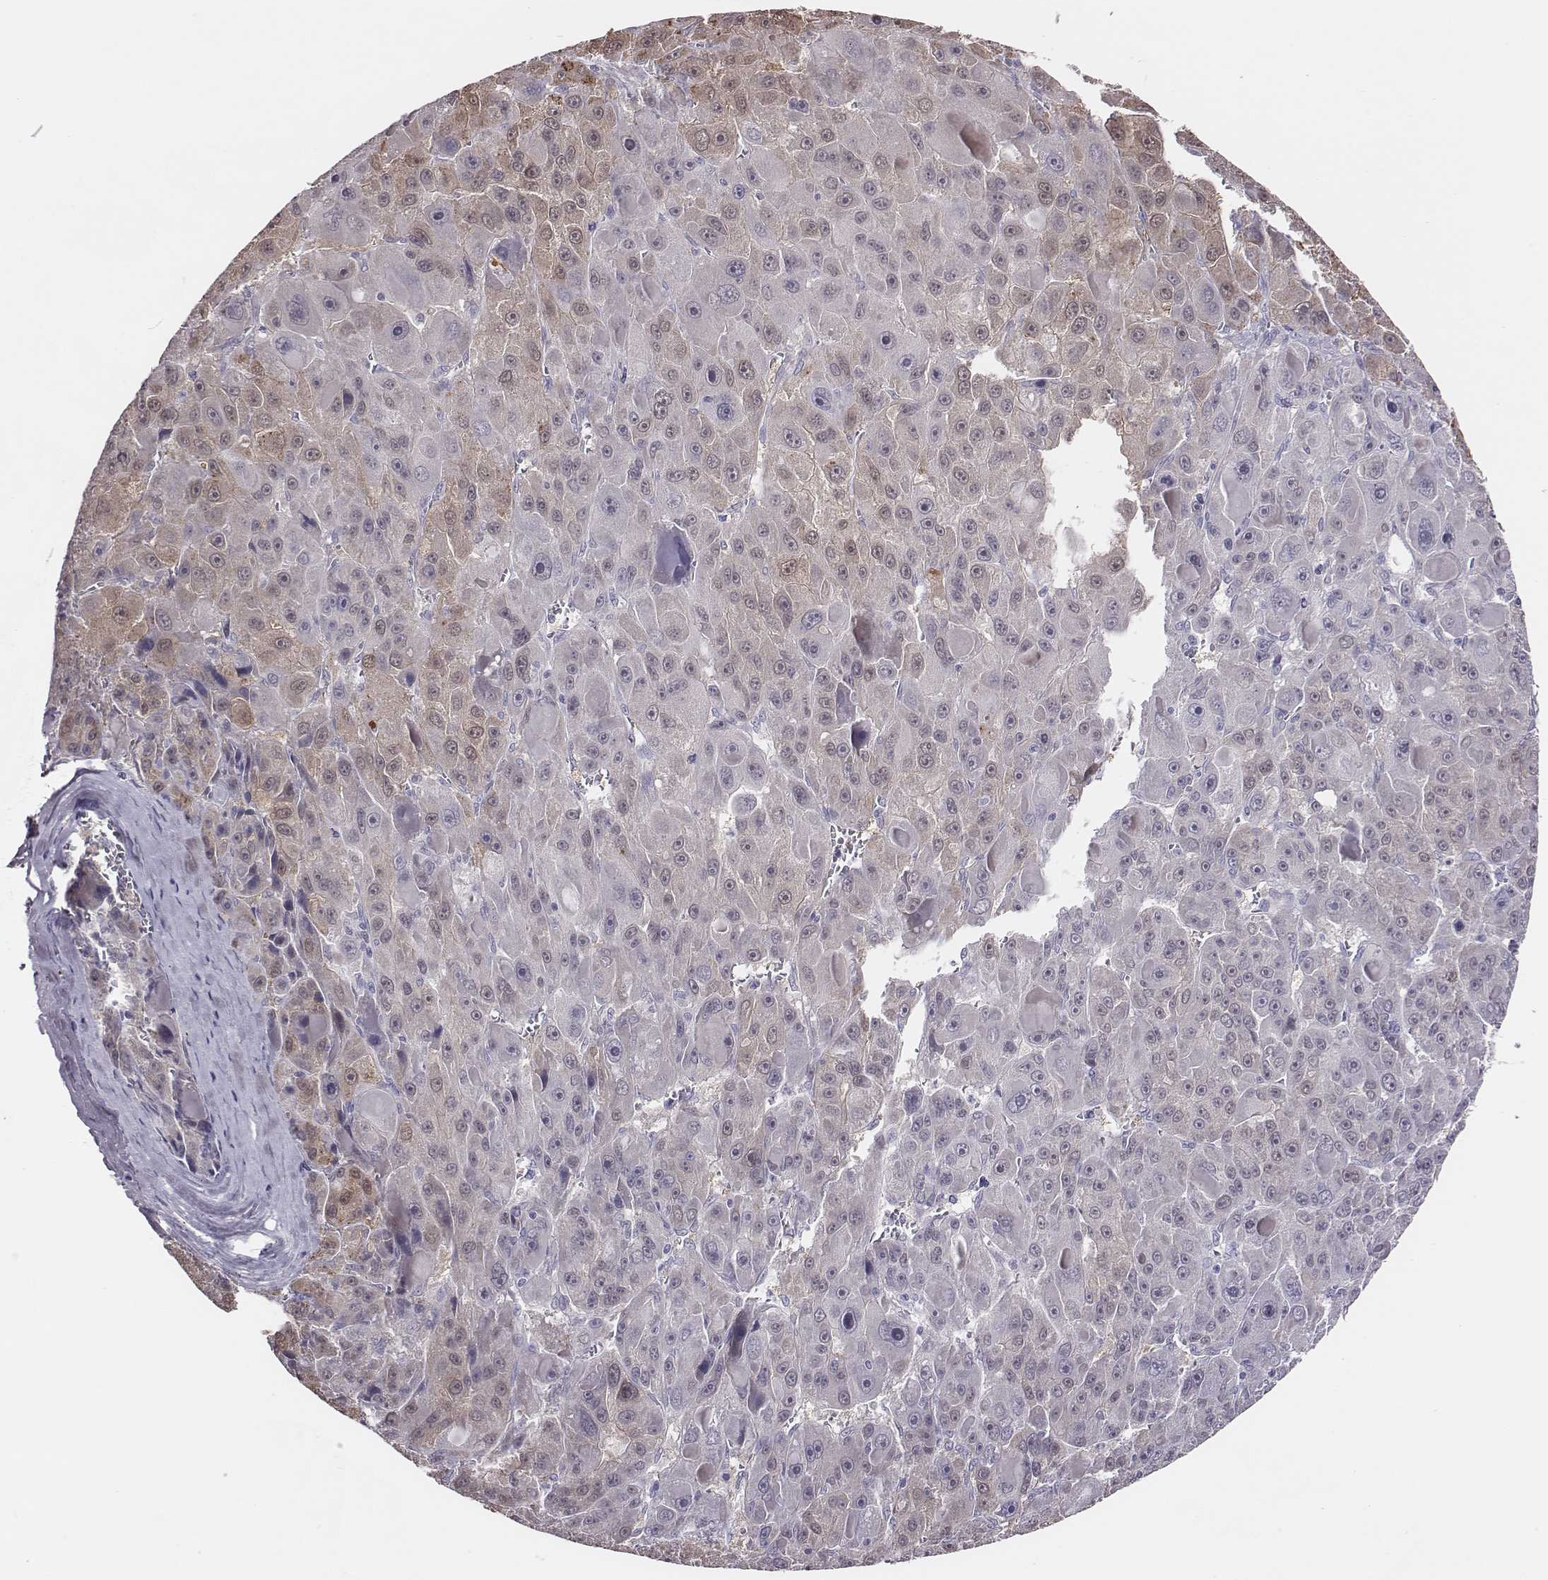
{"staining": {"intensity": "negative", "quantity": "none", "location": "none"}, "tissue": "liver cancer", "cell_type": "Tumor cells", "image_type": "cancer", "snomed": [{"axis": "morphology", "description": "Carcinoma, Hepatocellular, NOS"}, {"axis": "topography", "description": "Liver"}], "caption": "Human hepatocellular carcinoma (liver) stained for a protein using immunohistochemistry (IHC) reveals no staining in tumor cells.", "gene": "SCML2", "patient": {"sex": "male", "age": 76}}